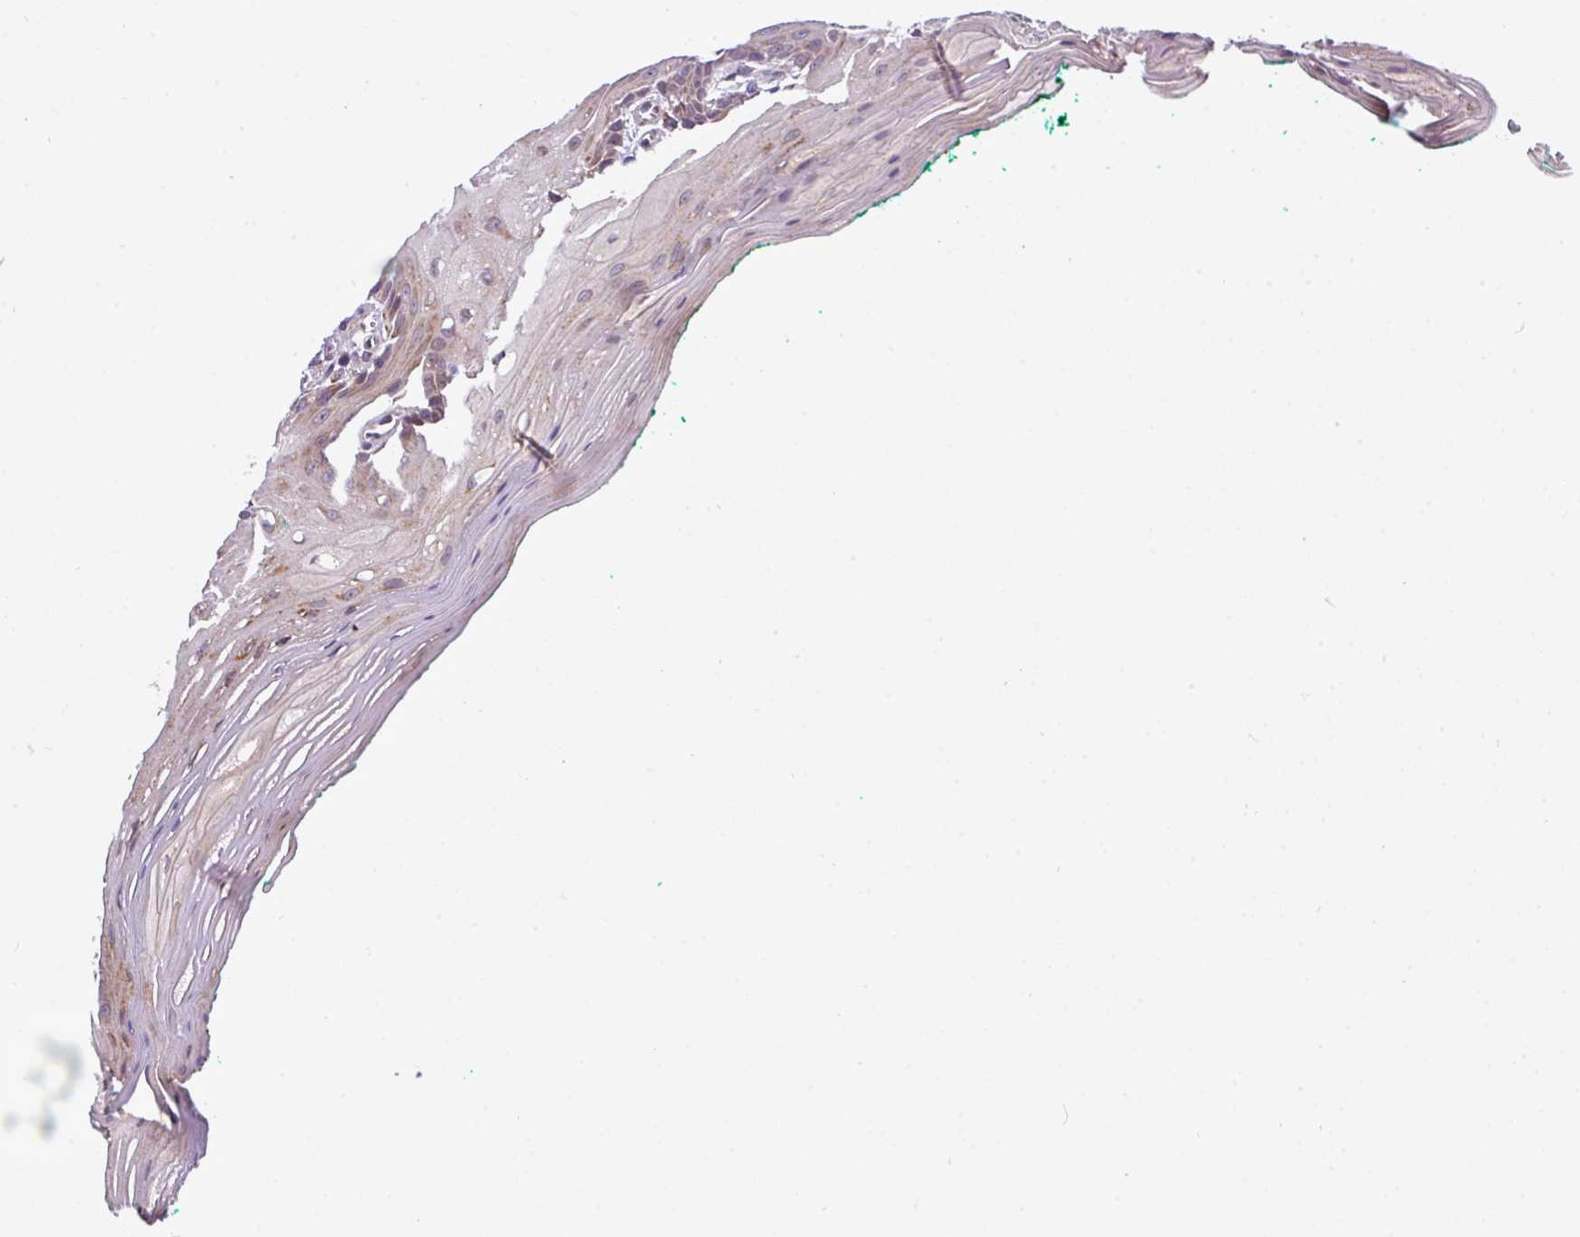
{"staining": {"intensity": "moderate", "quantity": "25%-75%", "location": "cytoplasmic/membranous"}, "tissue": "oral mucosa", "cell_type": "Squamous epithelial cells", "image_type": "normal", "snomed": [{"axis": "morphology", "description": "Normal tissue, NOS"}, {"axis": "morphology", "description": "Squamous cell carcinoma, NOS"}, {"axis": "topography", "description": "Oral tissue"}, {"axis": "topography", "description": "Tounge, NOS"}, {"axis": "topography", "description": "Head-Neck"}], "caption": "The photomicrograph displays staining of benign oral mucosa, revealing moderate cytoplasmic/membranous protein expression (brown color) within squamous epithelial cells. The protein is stained brown, and the nuclei are stained in blue (DAB IHC with brightfield microscopy, high magnification).", "gene": "TM2D2", "patient": {"sex": "male", "age": 79}}